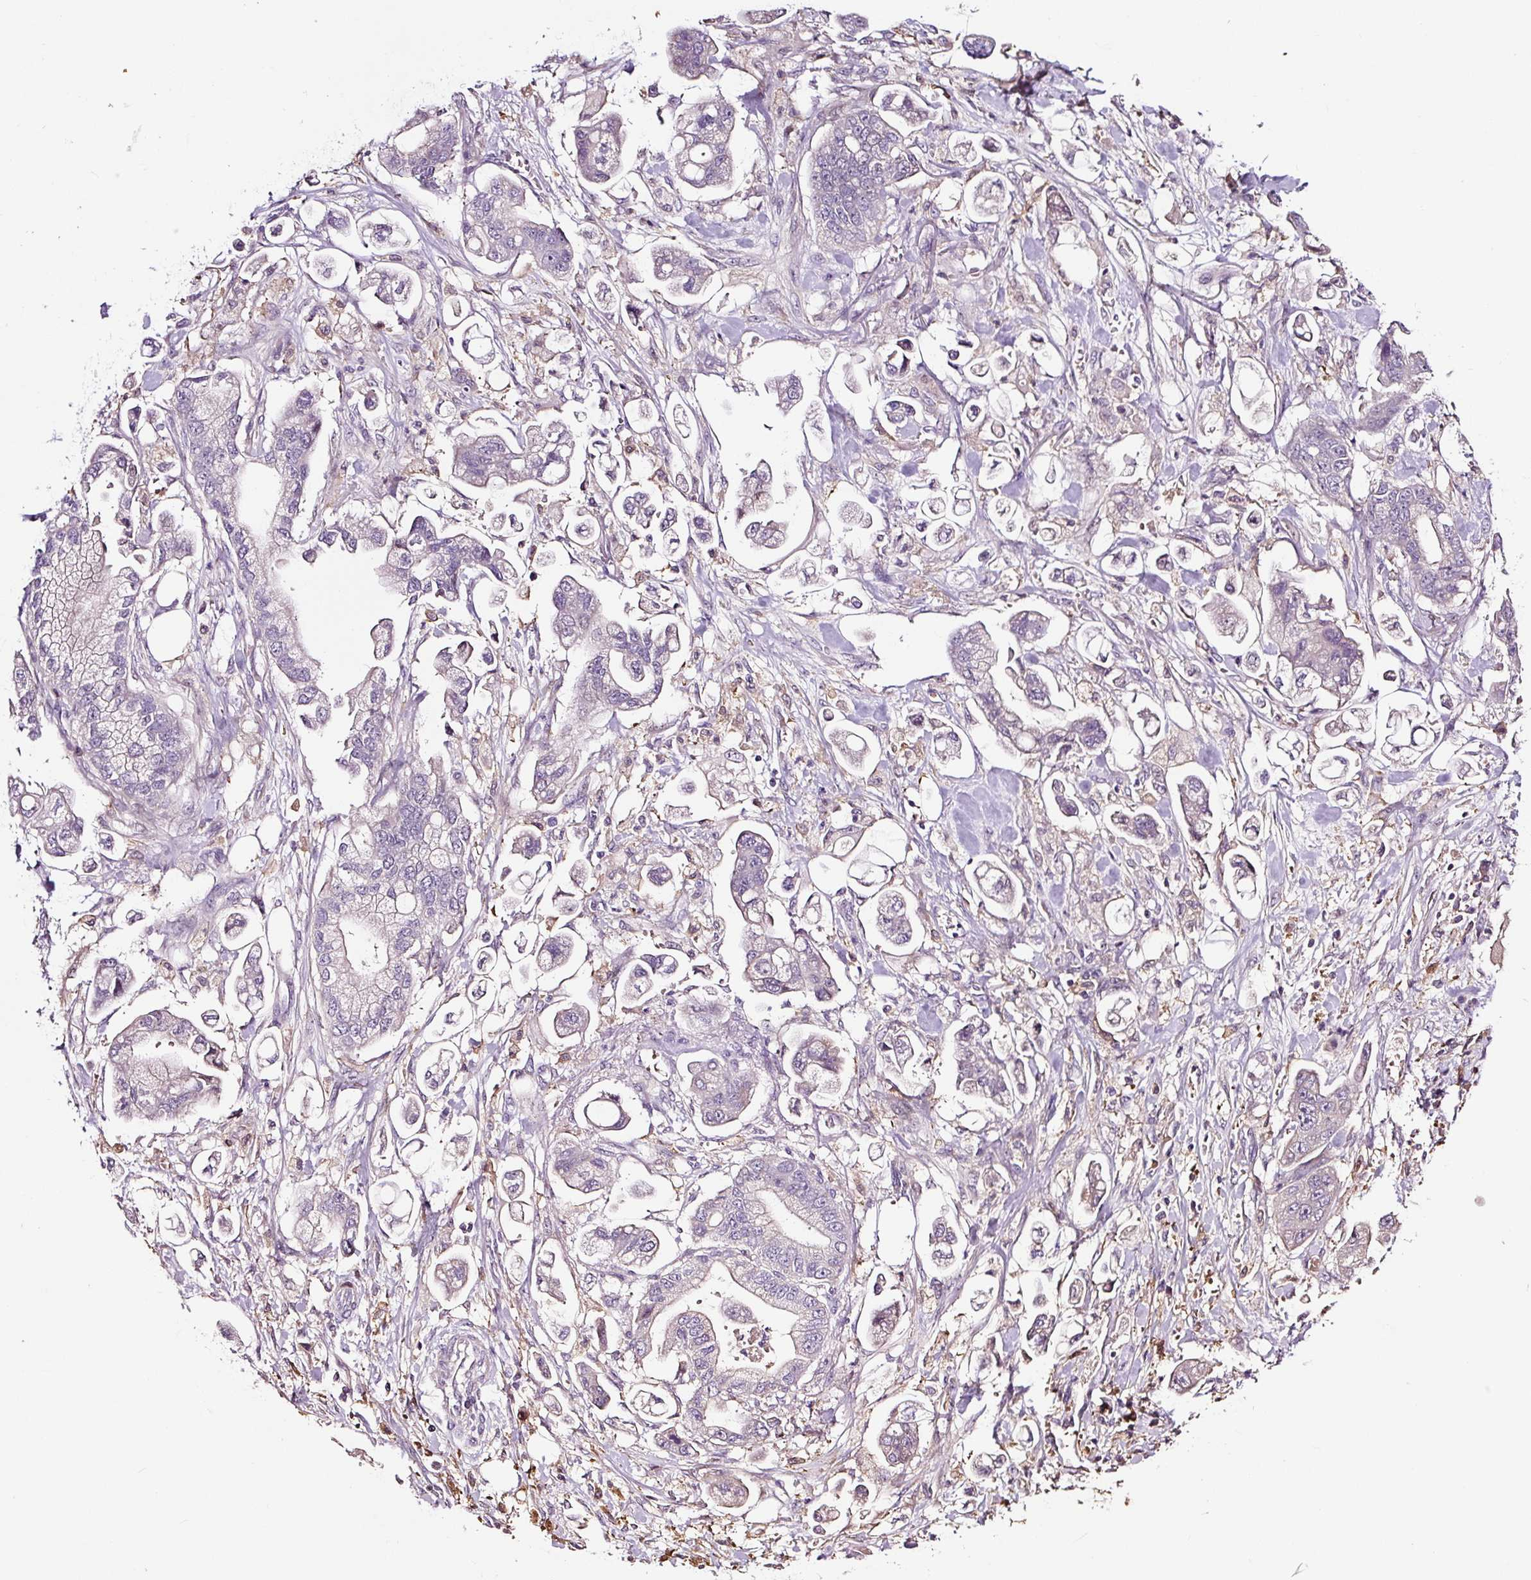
{"staining": {"intensity": "negative", "quantity": "none", "location": "none"}, "tissue": "stomach cancer", "cell_type": "Tumor cells", "image_type": "cancer", "snomed": [{"axis": "morphology", "description": "Adenocarcinoma, NOS"}, {"axis": "topography", "description": "Stomach"}], "caption": "Immunohistochemistry of stomach adenocarcinoma reveals no expression in tumor cells. The staining was performed using DAB to visualize the protein expression in brown, while the nuclei were stained in blue with hematoxylin (Magnification: 20x).", "gene": "LRRC24", "patient": {"sex": "male", "age": 62}}